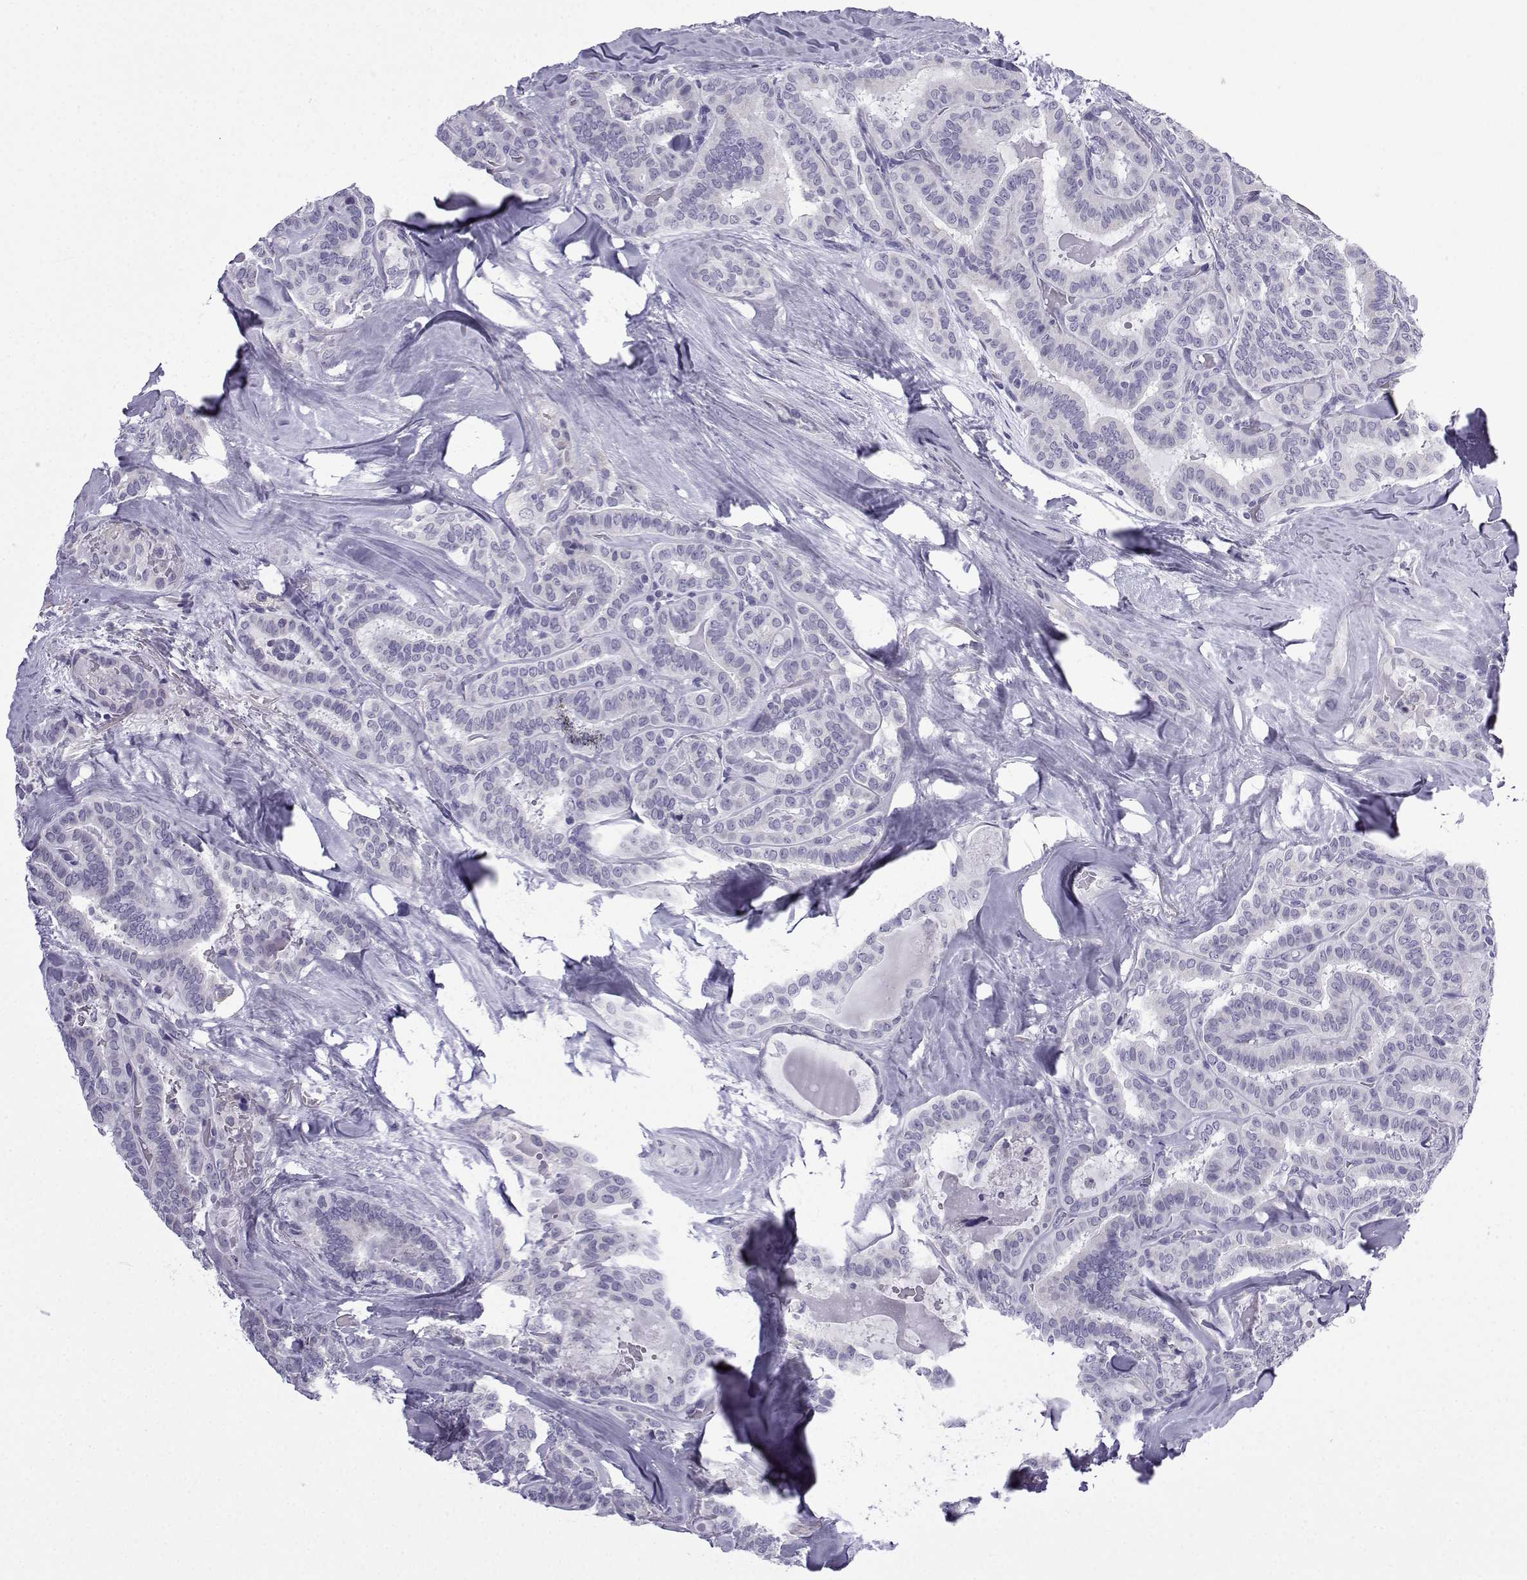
{"staining": {"intensity": "negative", "quantity": "none", "location": "none"}, "tissue": "thyroid cancer", "cell_type": "Tumor cells", "image_type": "cancer", "snomed": [{"axis": "morphology", "description": "Papillary adenocarcinoma, NOS"}, {"axis": "topography", "description": "Thyroid gland"}], "caption": "Micrograph shows no protein positivity in tumor cells of thyroid papillary adenocarcinoma tissue.", "gene": "ACRBP", "patient": {"sex": "female", "age": 39}}